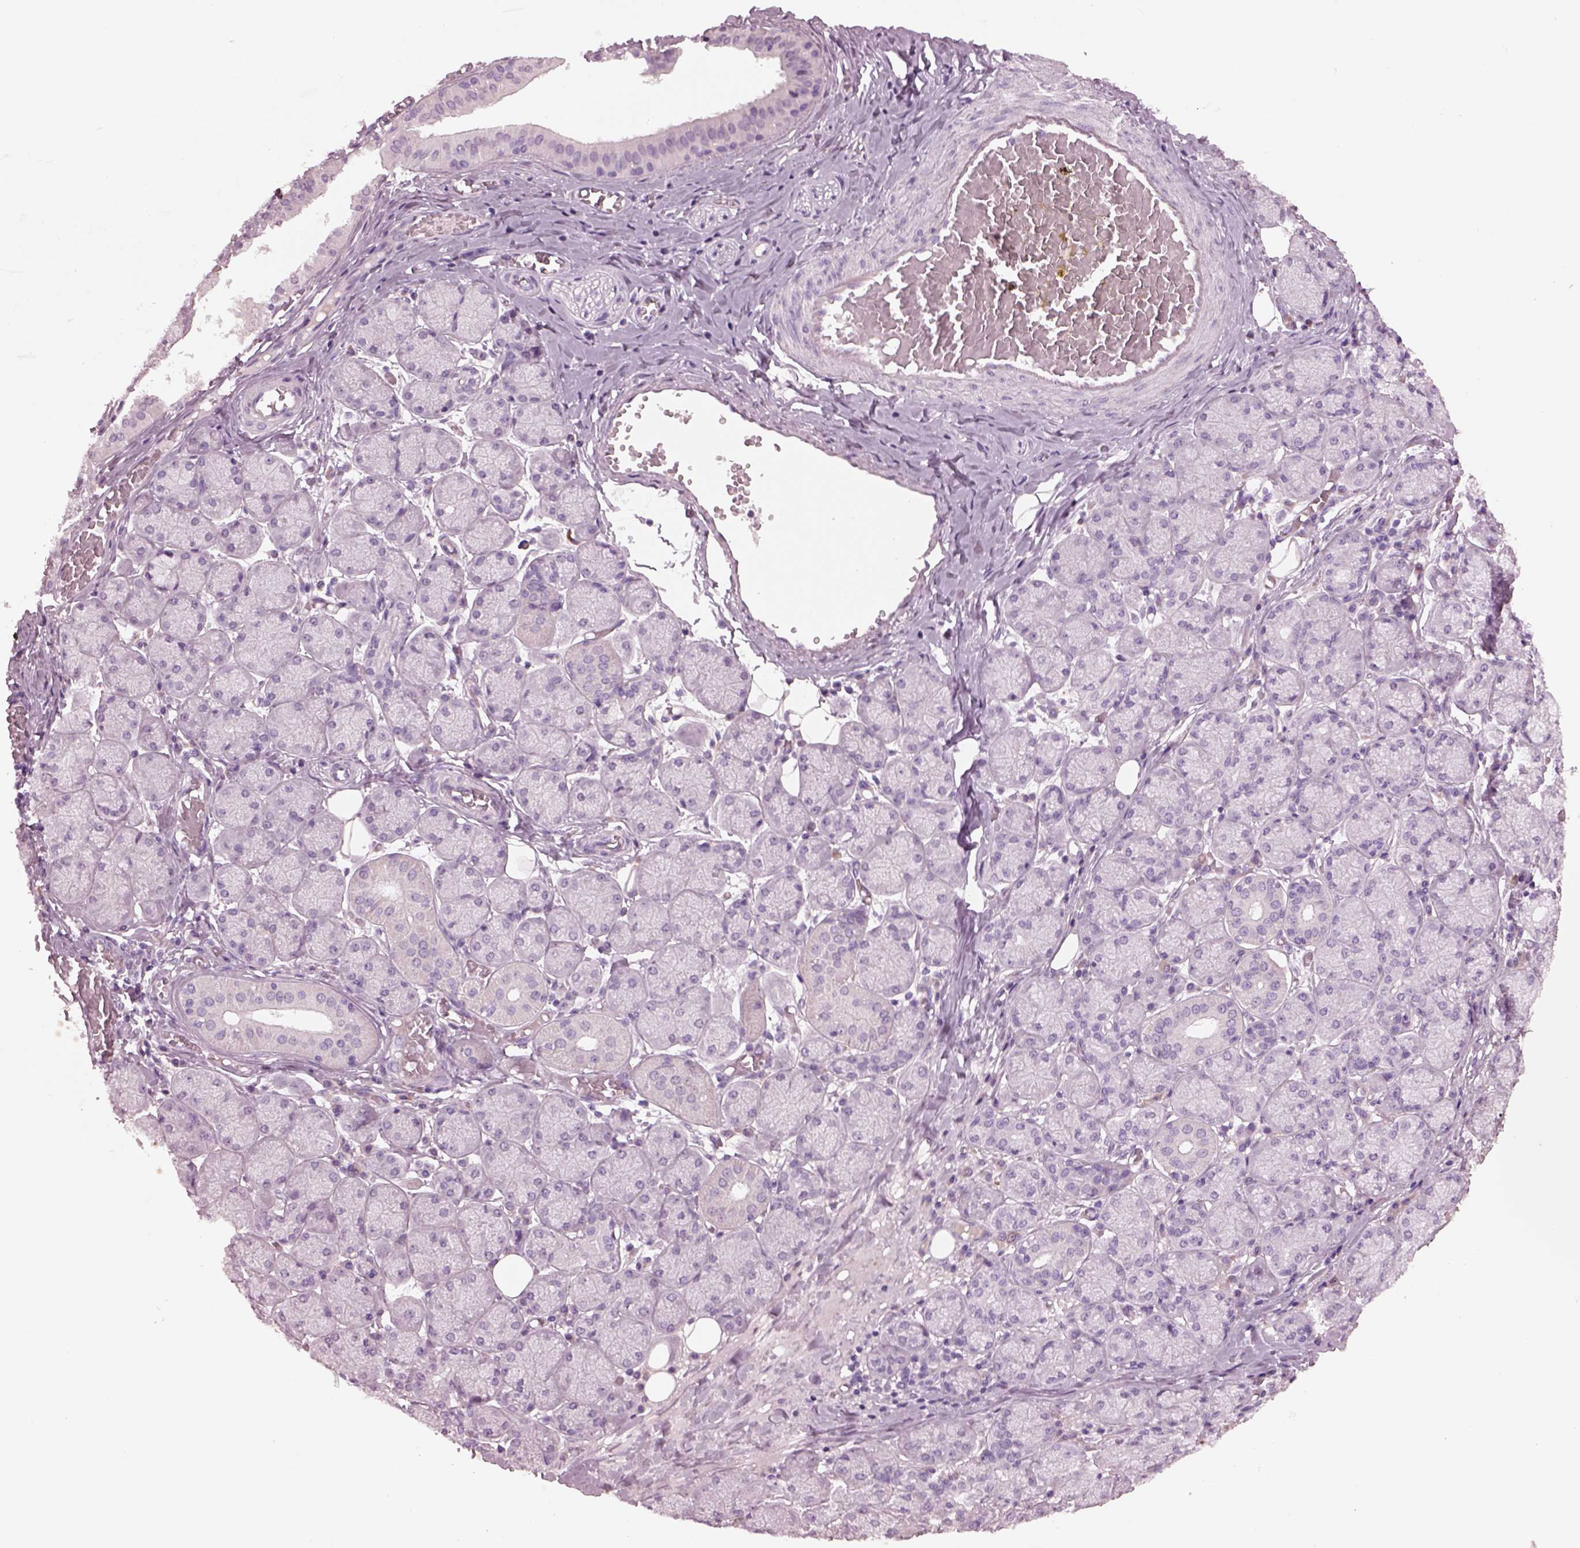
{"staining": {"intensity": "weak", "quantity": "<25%", "location": "cytoplasmic/membranous"}, "tissue": "salivary gland", "cell_type": "Glandular cells", "image_type": "normal", "snomed": [{"axis": "morphology", "description": "Normal tissue, NOS"}, {"axis": "topography", "description": "Salivary gland"}, {"axis": "topography", "description": "Peripheral nerve tissue"}], "caption": "Glandular cells are negative for brown protein staining in normal salivary gland. The staining is performed using DAB brown chromogen with nuclei counter-stained in using hematoxylin.", "gene": "CYLC1", "patient": {"sex": "female", "age": 24}}